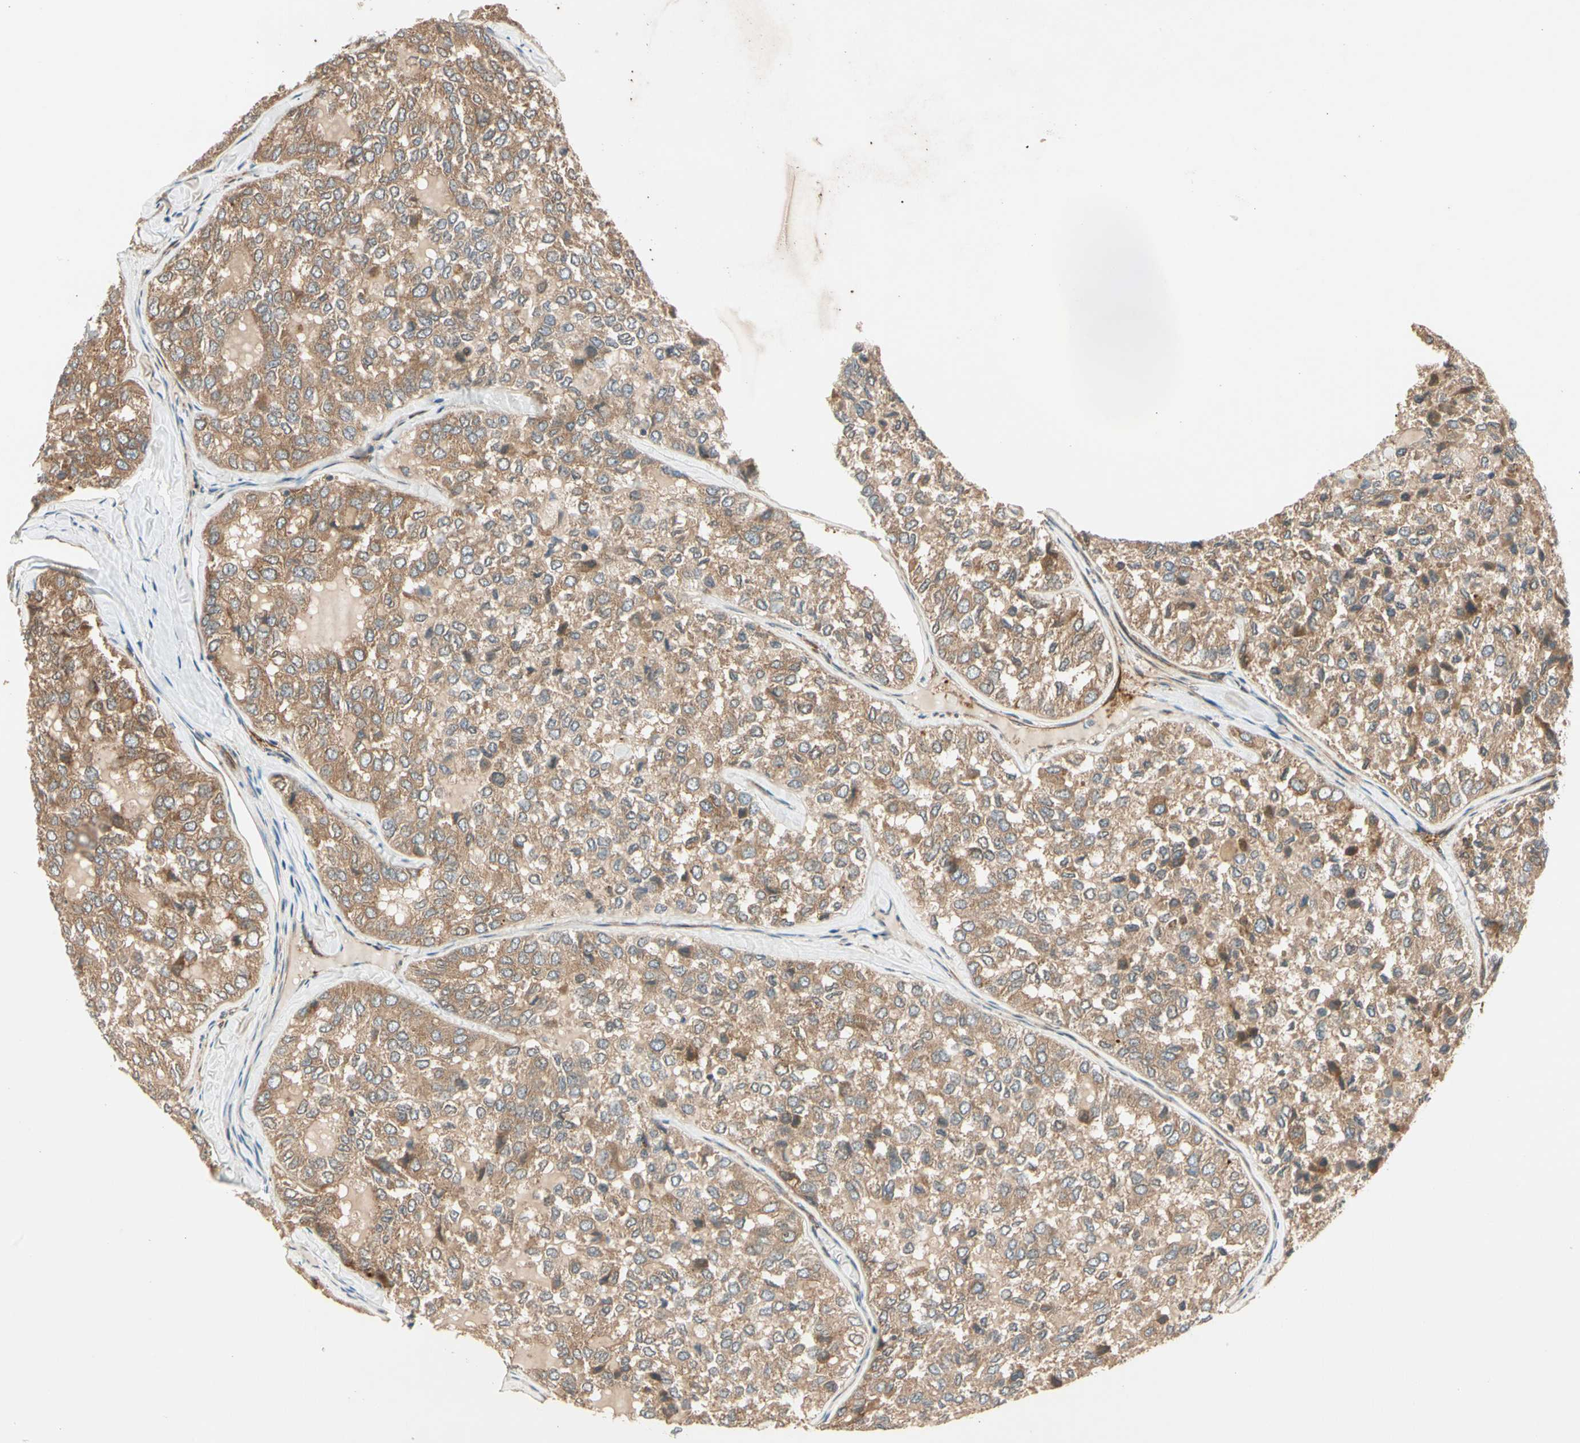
{"staining": {"intensity": "moderate", "quantity": ">75%", "location": "cytoplasmic/membranous"}, "tissue": "thyroid cancer", "cell_type": "Tumor cells", "image_type": "cancer", "snomed": [{"axis": "morphology", "description": "Follicular adenoma carcinoma, NOS"}, {"axis": "topography", "description": "Thyroid gland"}], "caption": "Tumor cells show medium levels of moderate cytoplasmic/membranous expression in approximately >75% of cells in human thyroid cancer (follicular adenoma carcinoma).", "gene": "ROCK2", "patient": {"sex": "male", "age": 75}}